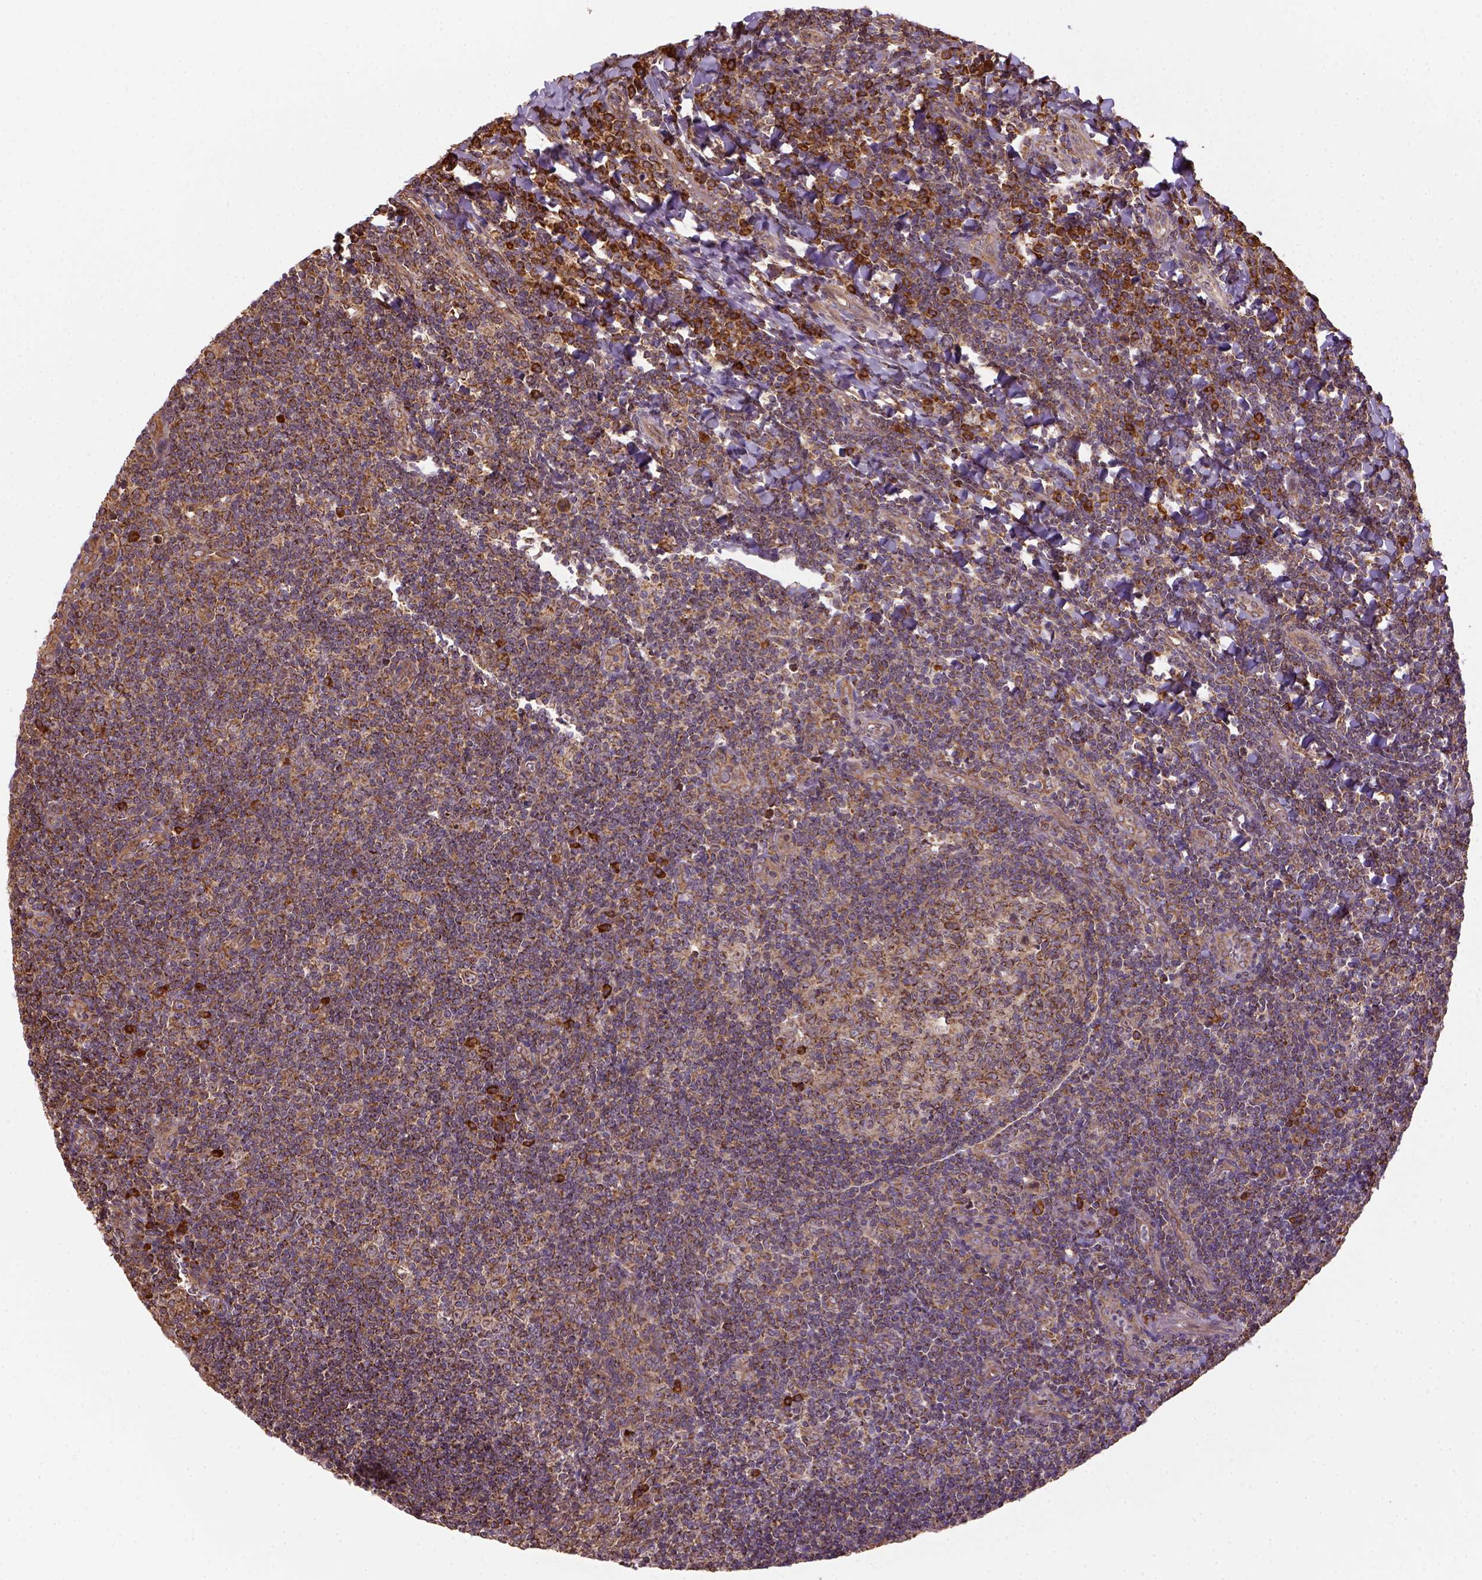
{"staining": {"intensity": "strong", "quantity": ">75%", "location": "cytoplasmic/membranous"}, "tissue": "tonsil", "cell_type": "Germinal center cells", "image_type": "normal", "snomed": [{"axis": "morphology", "description": "Normal tissue, NOS"}, {"axis": "morphology", "description": "Inflammation, NOS"}, {"axis": "topography", "description": "Tonsil"}], "caption": "High-magnification brightfield microscopy of benign tonsil stained with DAB (brown) and counterstained with hematoxylin (blue). germinal center cells exhibit strong cytoplasmic/membranous positivity is identified in approximately>75% of cells.", "gene": "MAPK8IP3", "patient": {"sex": "female", "age": 31}}